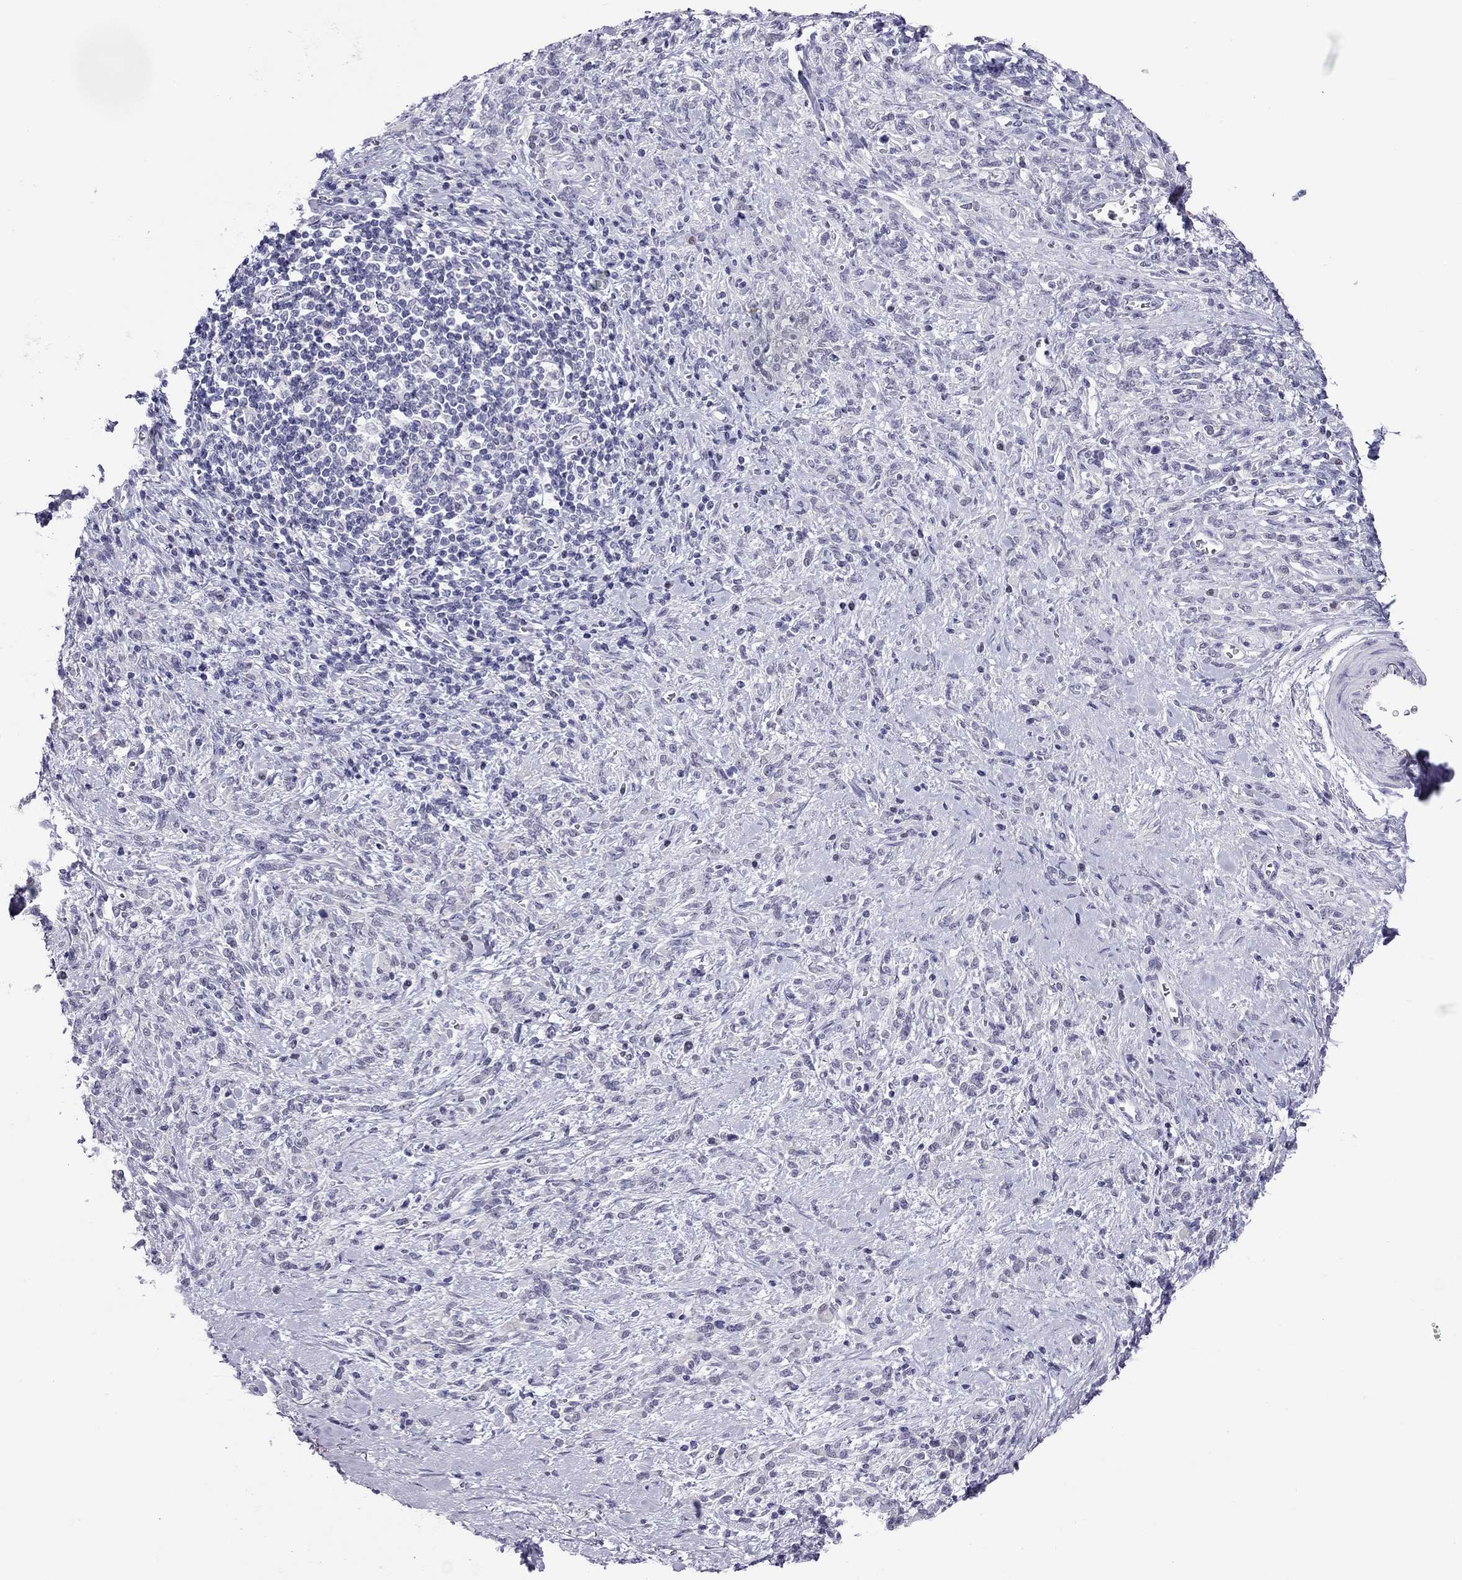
{"staining": {"intensity": "negative", "quantity": "none", "location": "none"}, "tissue": "stomach cancer", "cell_type": "Tumor cells", "image_type": "cancer", "snomed": [{"axis": "morphology", "description": "Adenocarcinoma, NOS"}, {"axis": "topography", "description": "Stomach"}], "caption": "Immunohistochemical staining of stomach cancer shows no significant staining in tumor cells.", "gene": "CHRNB3", "patient": {"sex": "female", "age": 57}}